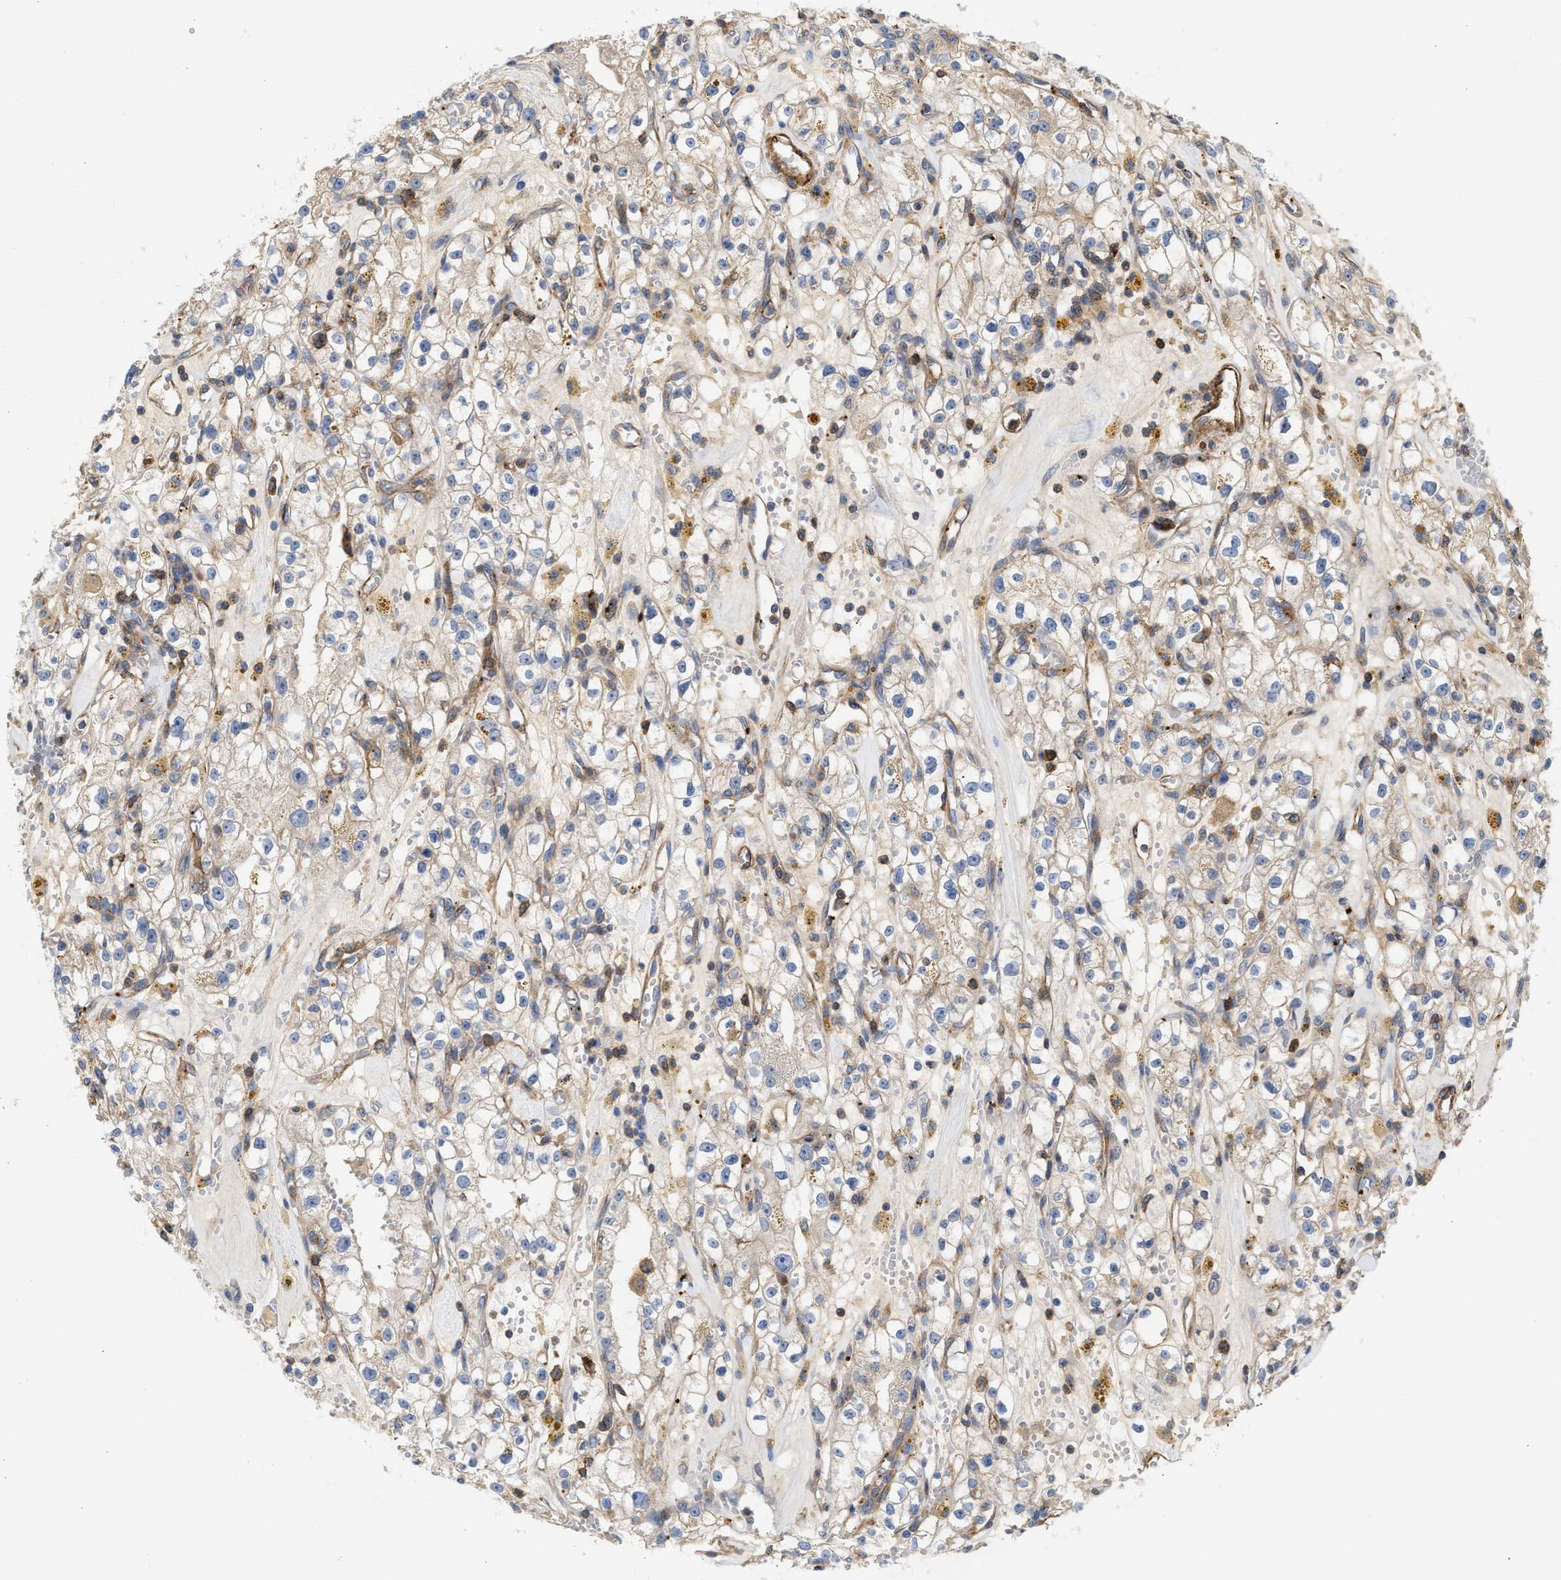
{"staining": {"intensity": "negative", "quantity": "none", "location": "none"}, "tissue": "renal cancer", "cell_type": "Tumor cells", "image_type": "cancer", "snomed": [{"axis": "morphology", "description": "Adenocarcinoma, NOS"}, {"axis": "topography", "description": "Kidney"}], "caption": "Tumor cells show no significant protein expression in renal adenocarcinoma. The staining is performed using DAB brown chromogen with nuclei counter-stained in using hematoxylin.", "gene": "HS3ST5", "patient": {"sex": "male", "age": 56}}